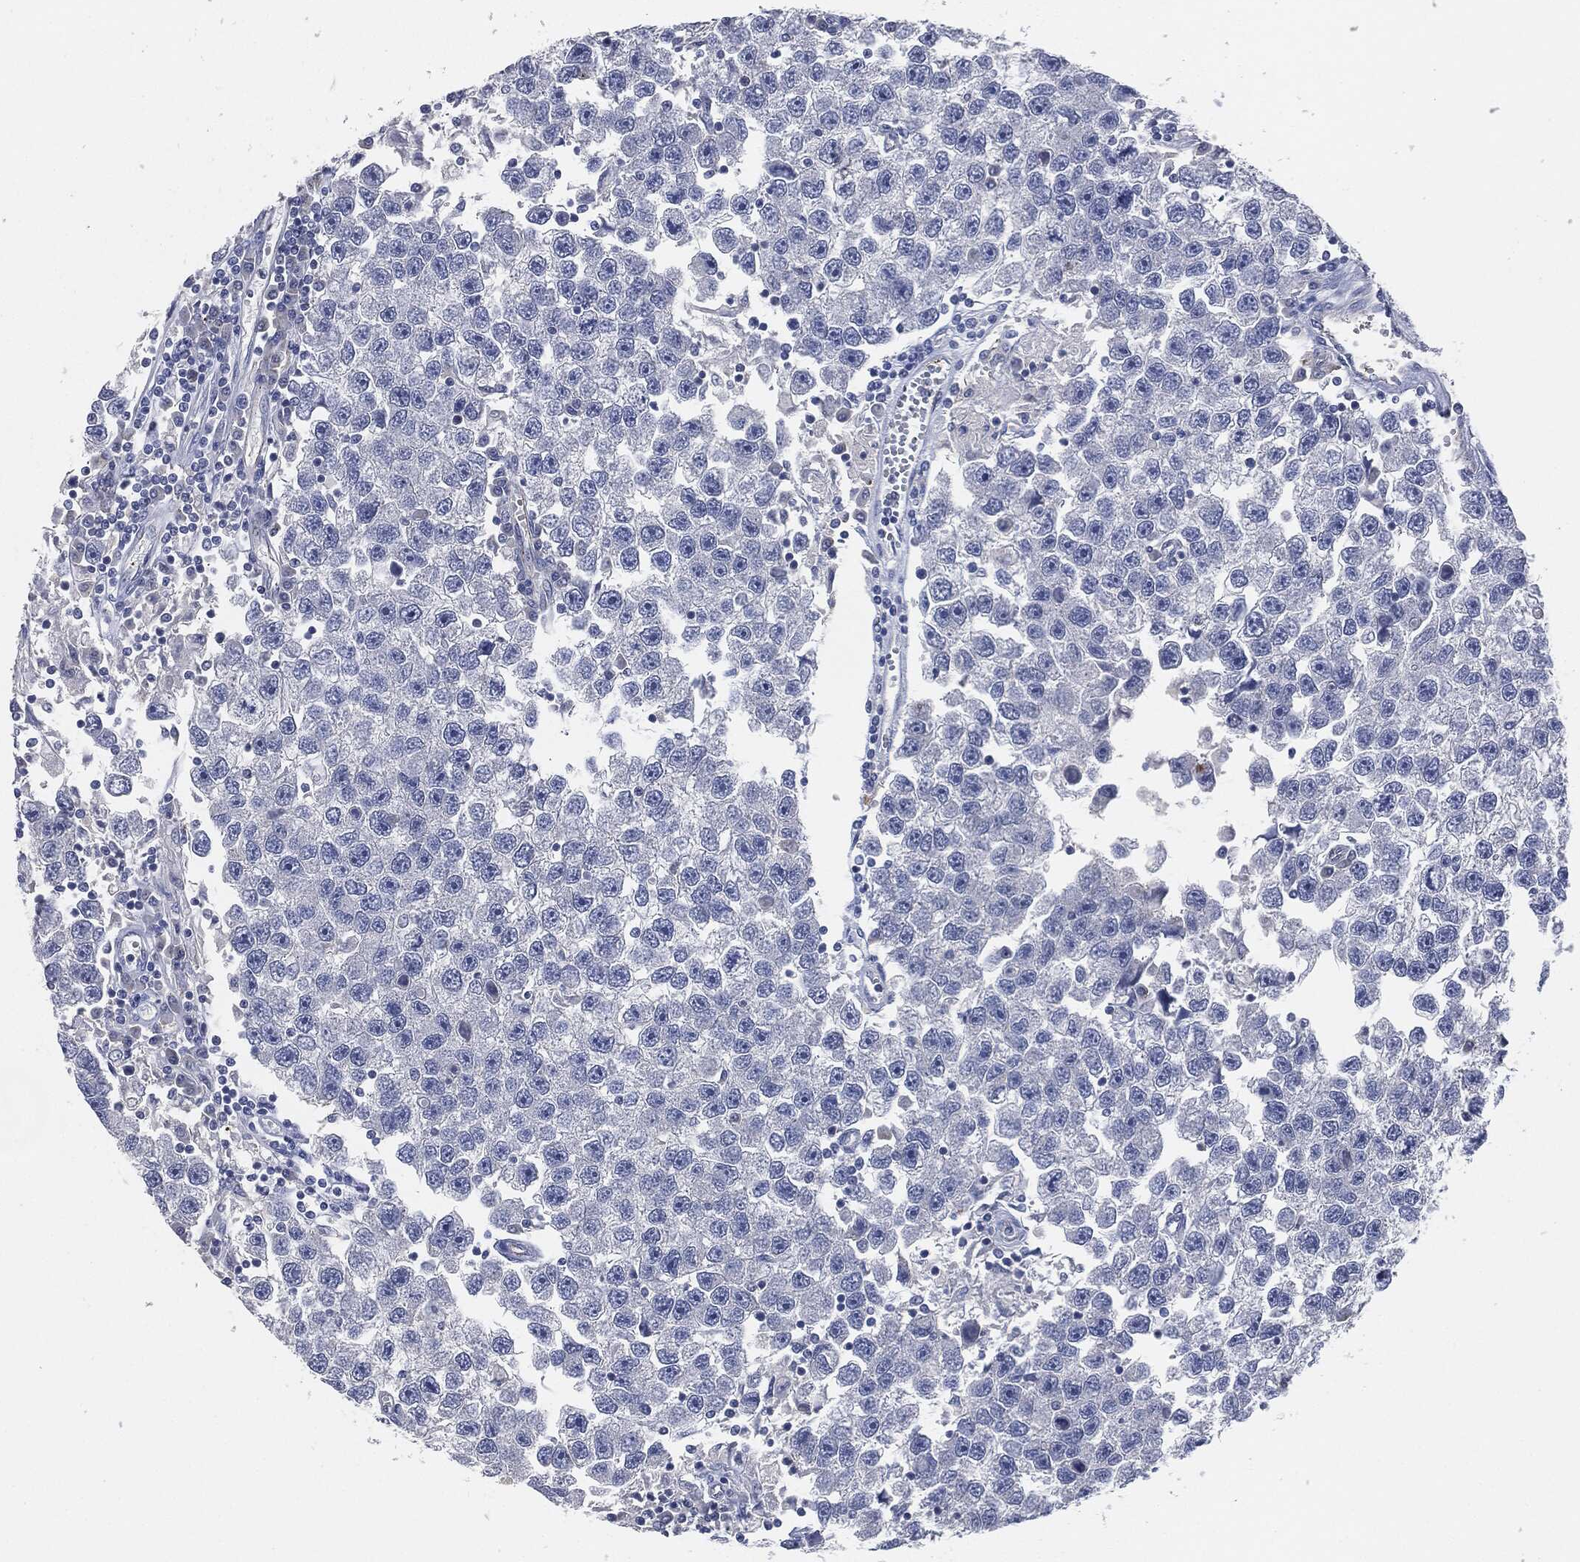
{"staining": {"intensity": "negative", "quantity": "none", "location": "none"}, "tissue": "testis cancer", "cell_type": "Tumor cells", "image_type": "cancer", "snomed": [{"axis": "morphology", "description": "Seminoma, NOS"}, {"axis": "topography", "description": "Testis"}], "caption": "Seminoma (testis) stained for a protein using immunohistochemistry (IHC) displays no positivity tumor cells.", "gene": "APOB", "patient": {"sex": "male", "age": 26}}